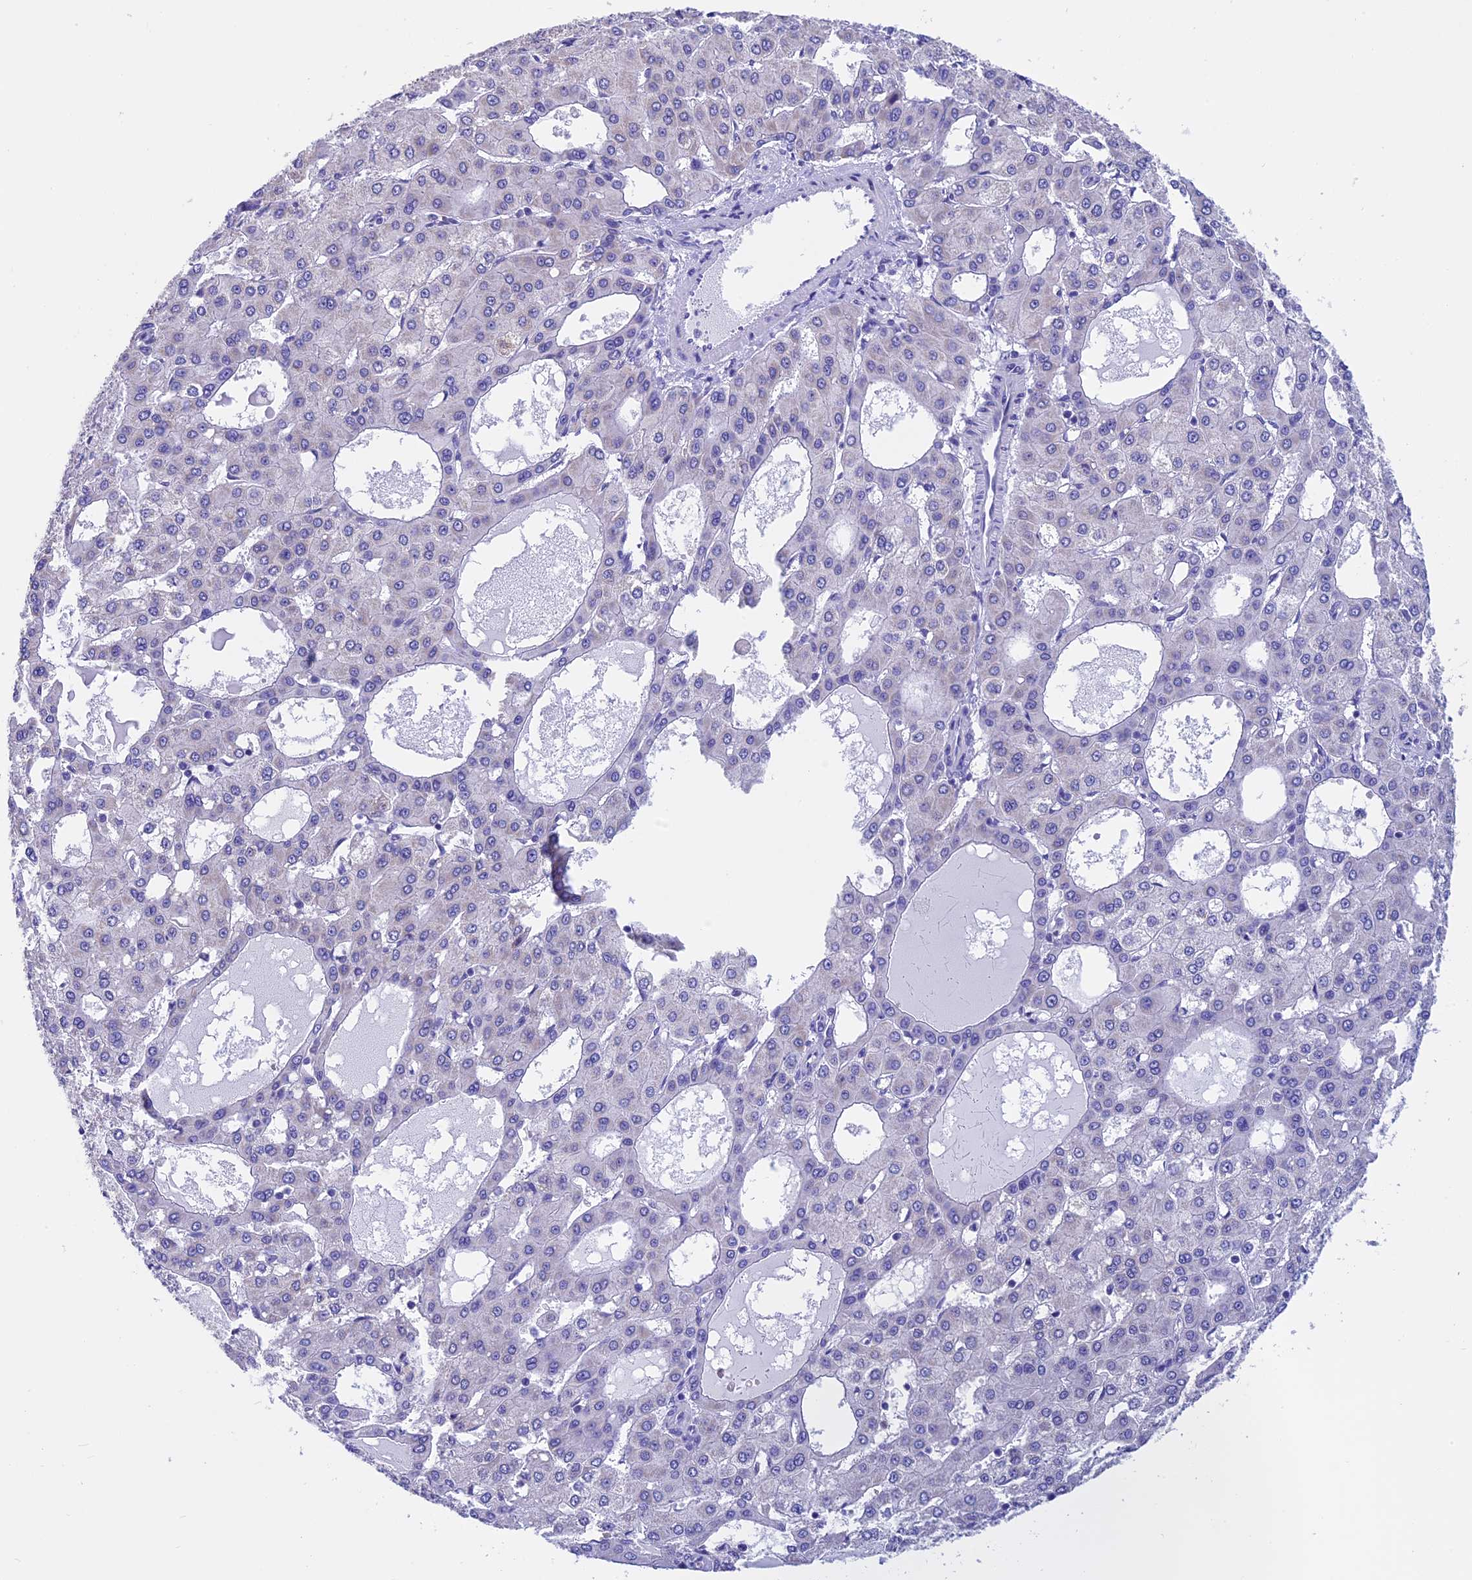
{"staining": {"intensity": "negative", "quantity": "none", "location": "none"}, "tissue": "liver cancer", "cell_type": "Tumor cells", "image_type": "cancer", "snomed": [{"axis": "morphology", "description": "Carcinoma, Hepatocellular, NOS"}, {"axis": "topography", "description": "Liver"}], "caption": "An immunohistochemistry (IHC) image of liver hepatocellular carcinoma is shown. There is no staining in tumor cells of liver hepatocellular carcinoma. (Stains: DAB (3,3'-diaminobenzidine) immunohistochemistry with hematoxylin counter stain, Microscopy: brightfield microscopy at high magnification).", "gene": "SLC8B1", "patient": {"sex": "male", "age": 47}}